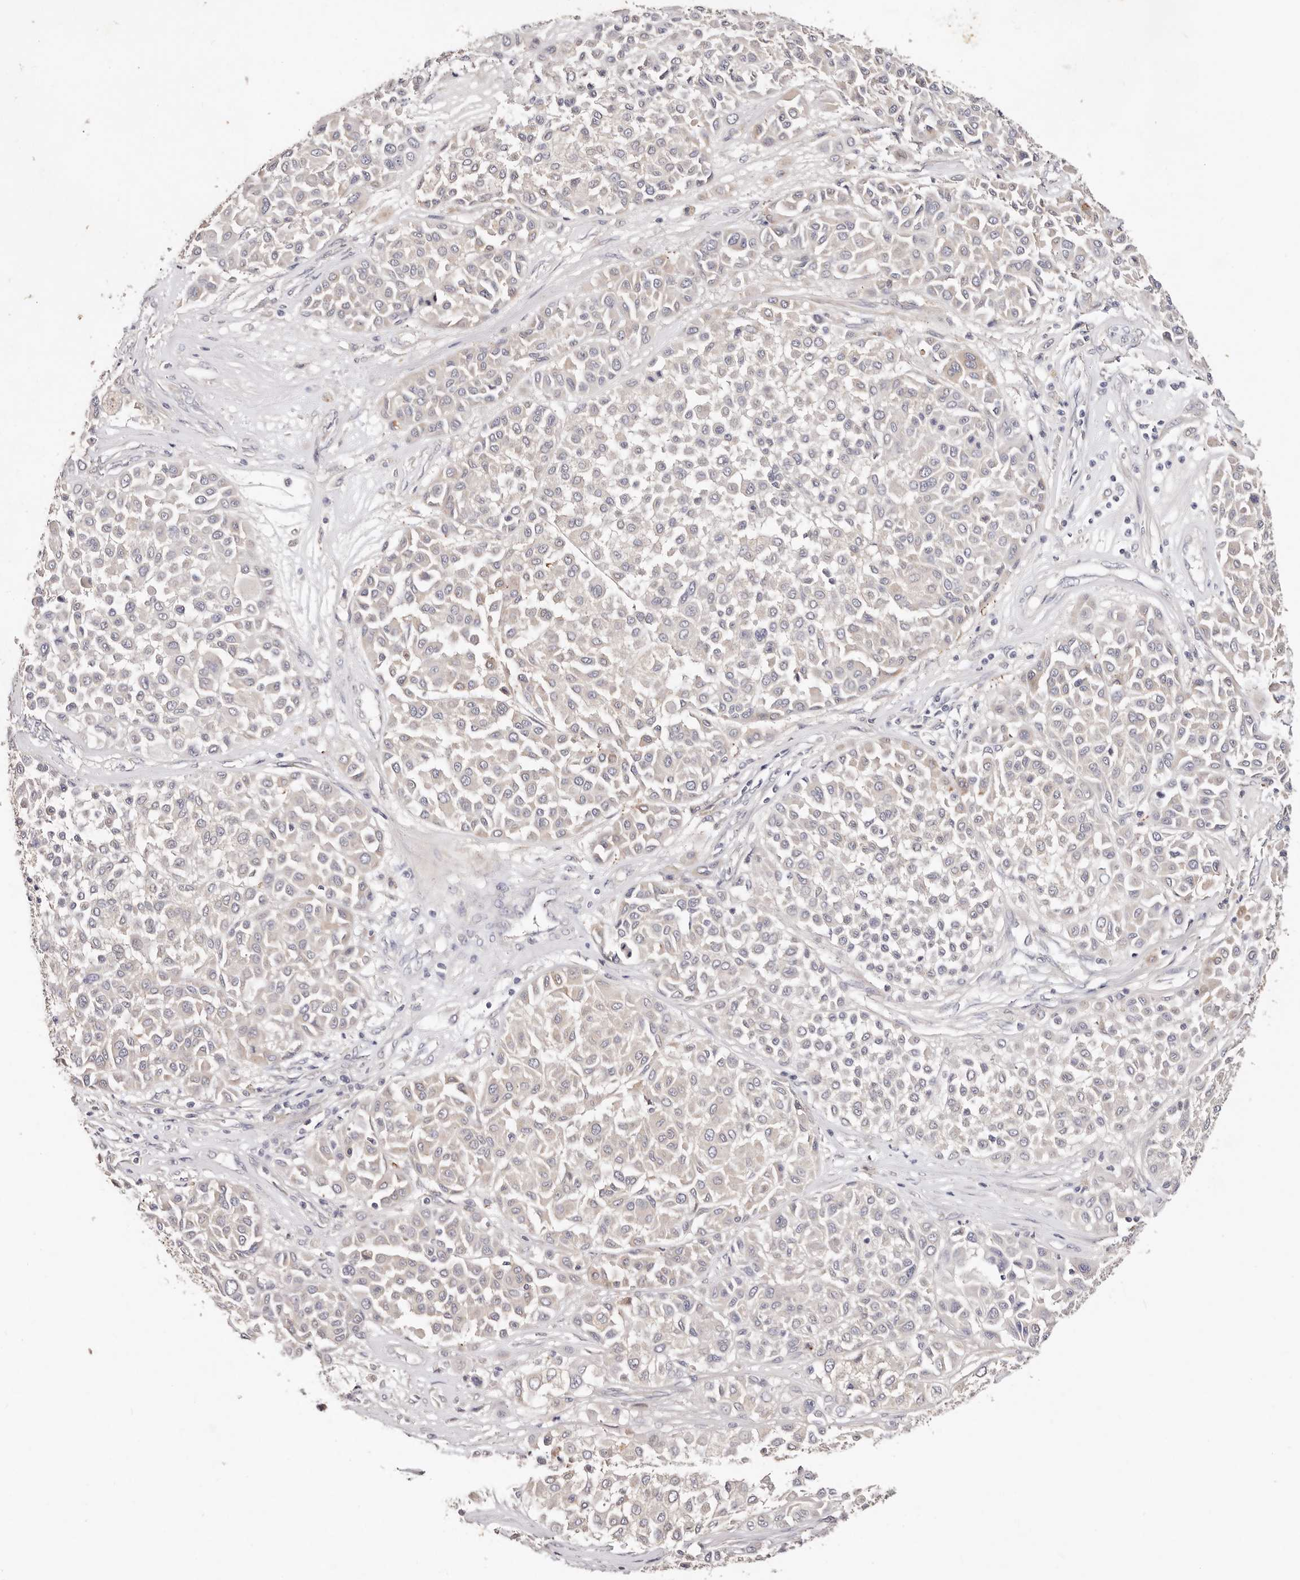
{"staining": {"intensity": "negative", "quantity": "none", "location": "none"}, "tissue": "melanoma", "cell_type": "Tumor cells", "image_type": "cancer", "snomed": [{"axis": "morphology", "description": "Malignant melanoma, Metastatic site"}, {"axis": "topography", "description": "Soft tissue"}], "caption": "An image of melanoma stained for a protein reveals no brown staining in tumor cells. (DAB immunohistochemistry (IHC) with hematoxylin counter stain).", "gene": "VIPAS39", "patient": {"sex": "male", "age": 41}}